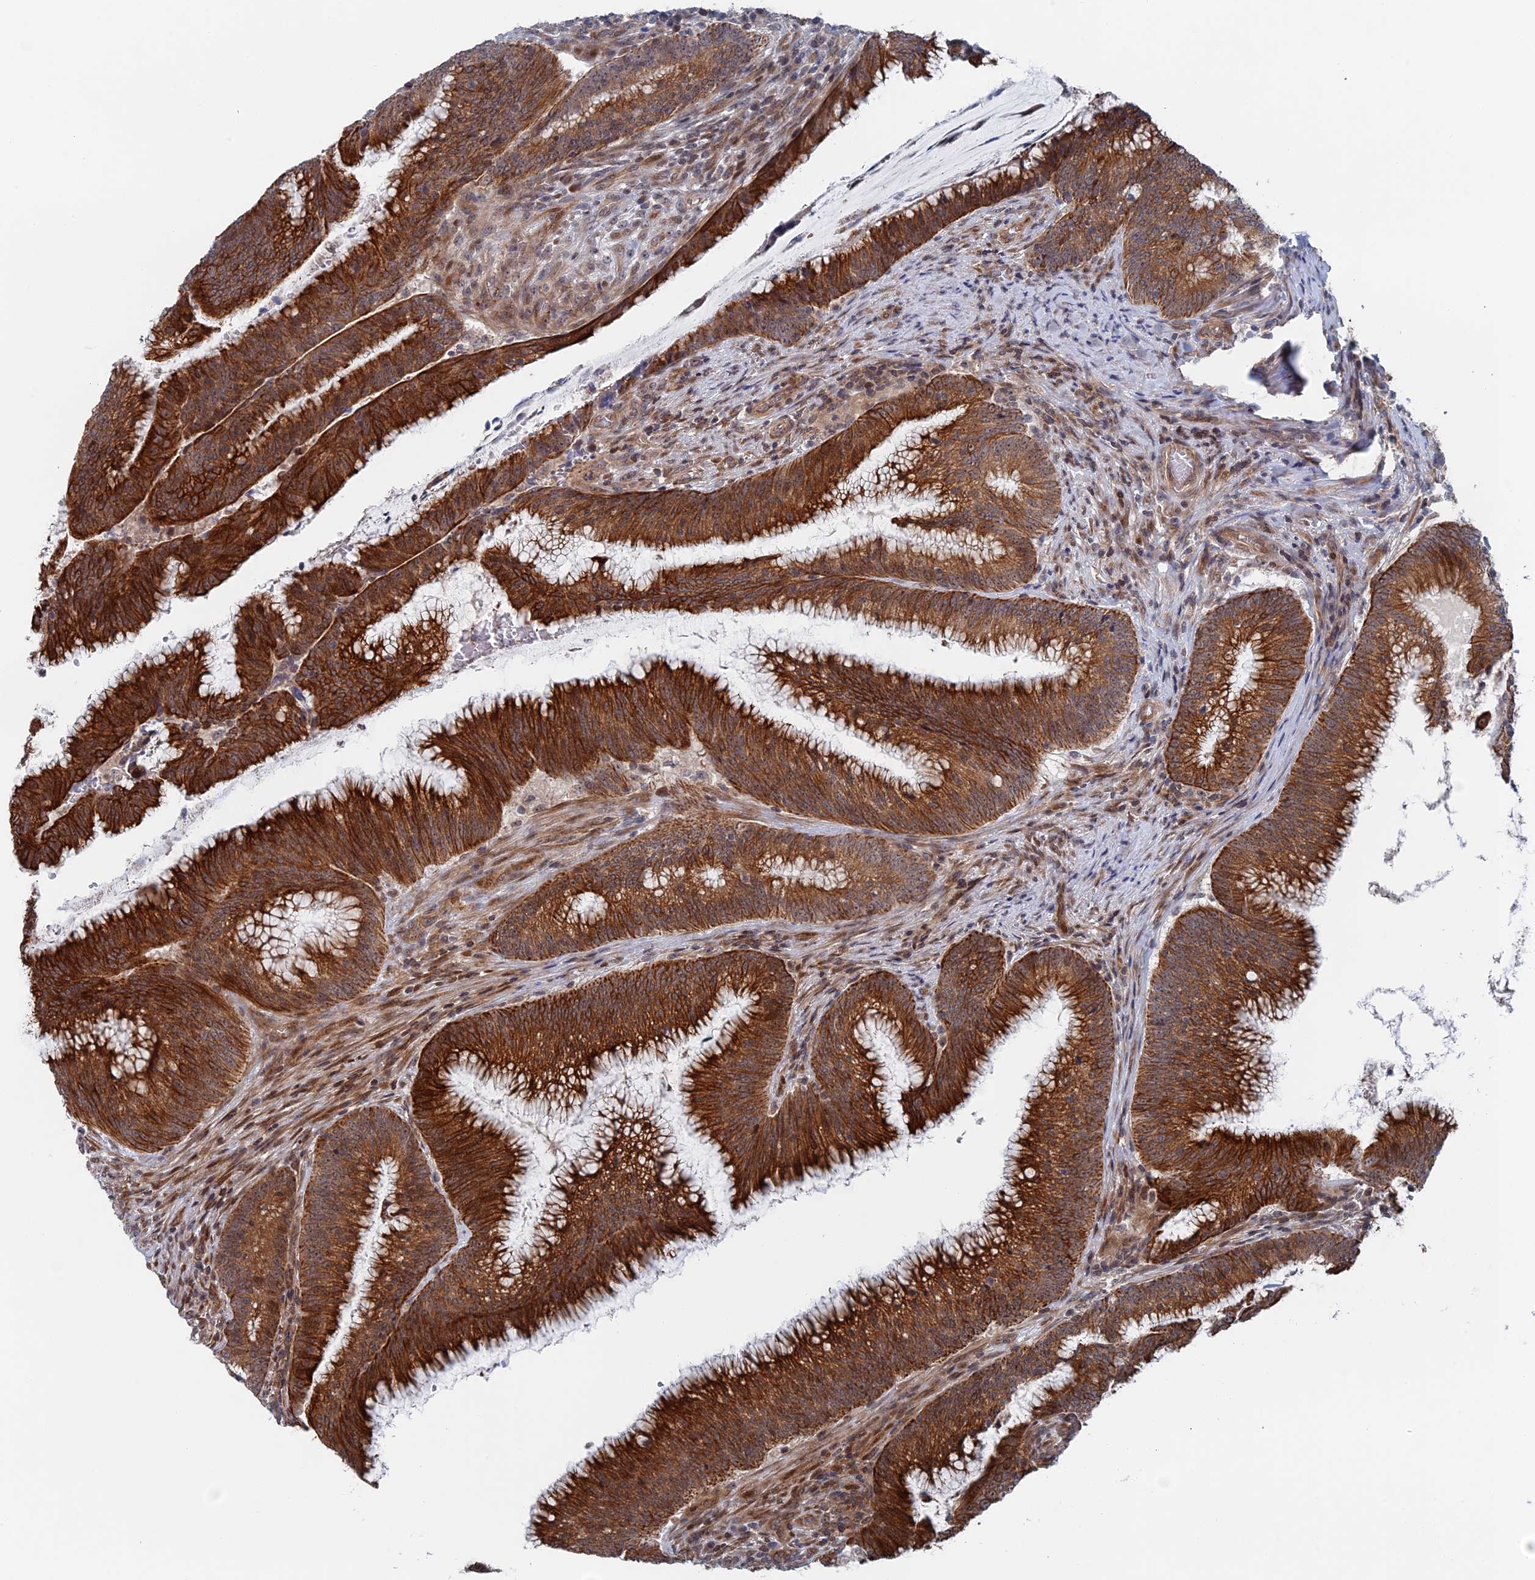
{"staining": {"intensity": "strong", "quantity": ">75%", "location": "cytoplasmic/membranous"}, "tissue": "colorectal cancer", "cell_type": "Tumor cells", "image_type": "cancer", "snomed": [{"axis": "morphology", "description": "Adenocarcinoma, NOS"}, {"axis": "topography", "description": "Rectum"}], "caption": "Tumor cells exhibit high levels of strong cytoplasmic/membranous staining in approximately >75% of cells in colorectal cancer.", "gene": "IL7", "patient": {"sex": "female", "age": 77}}